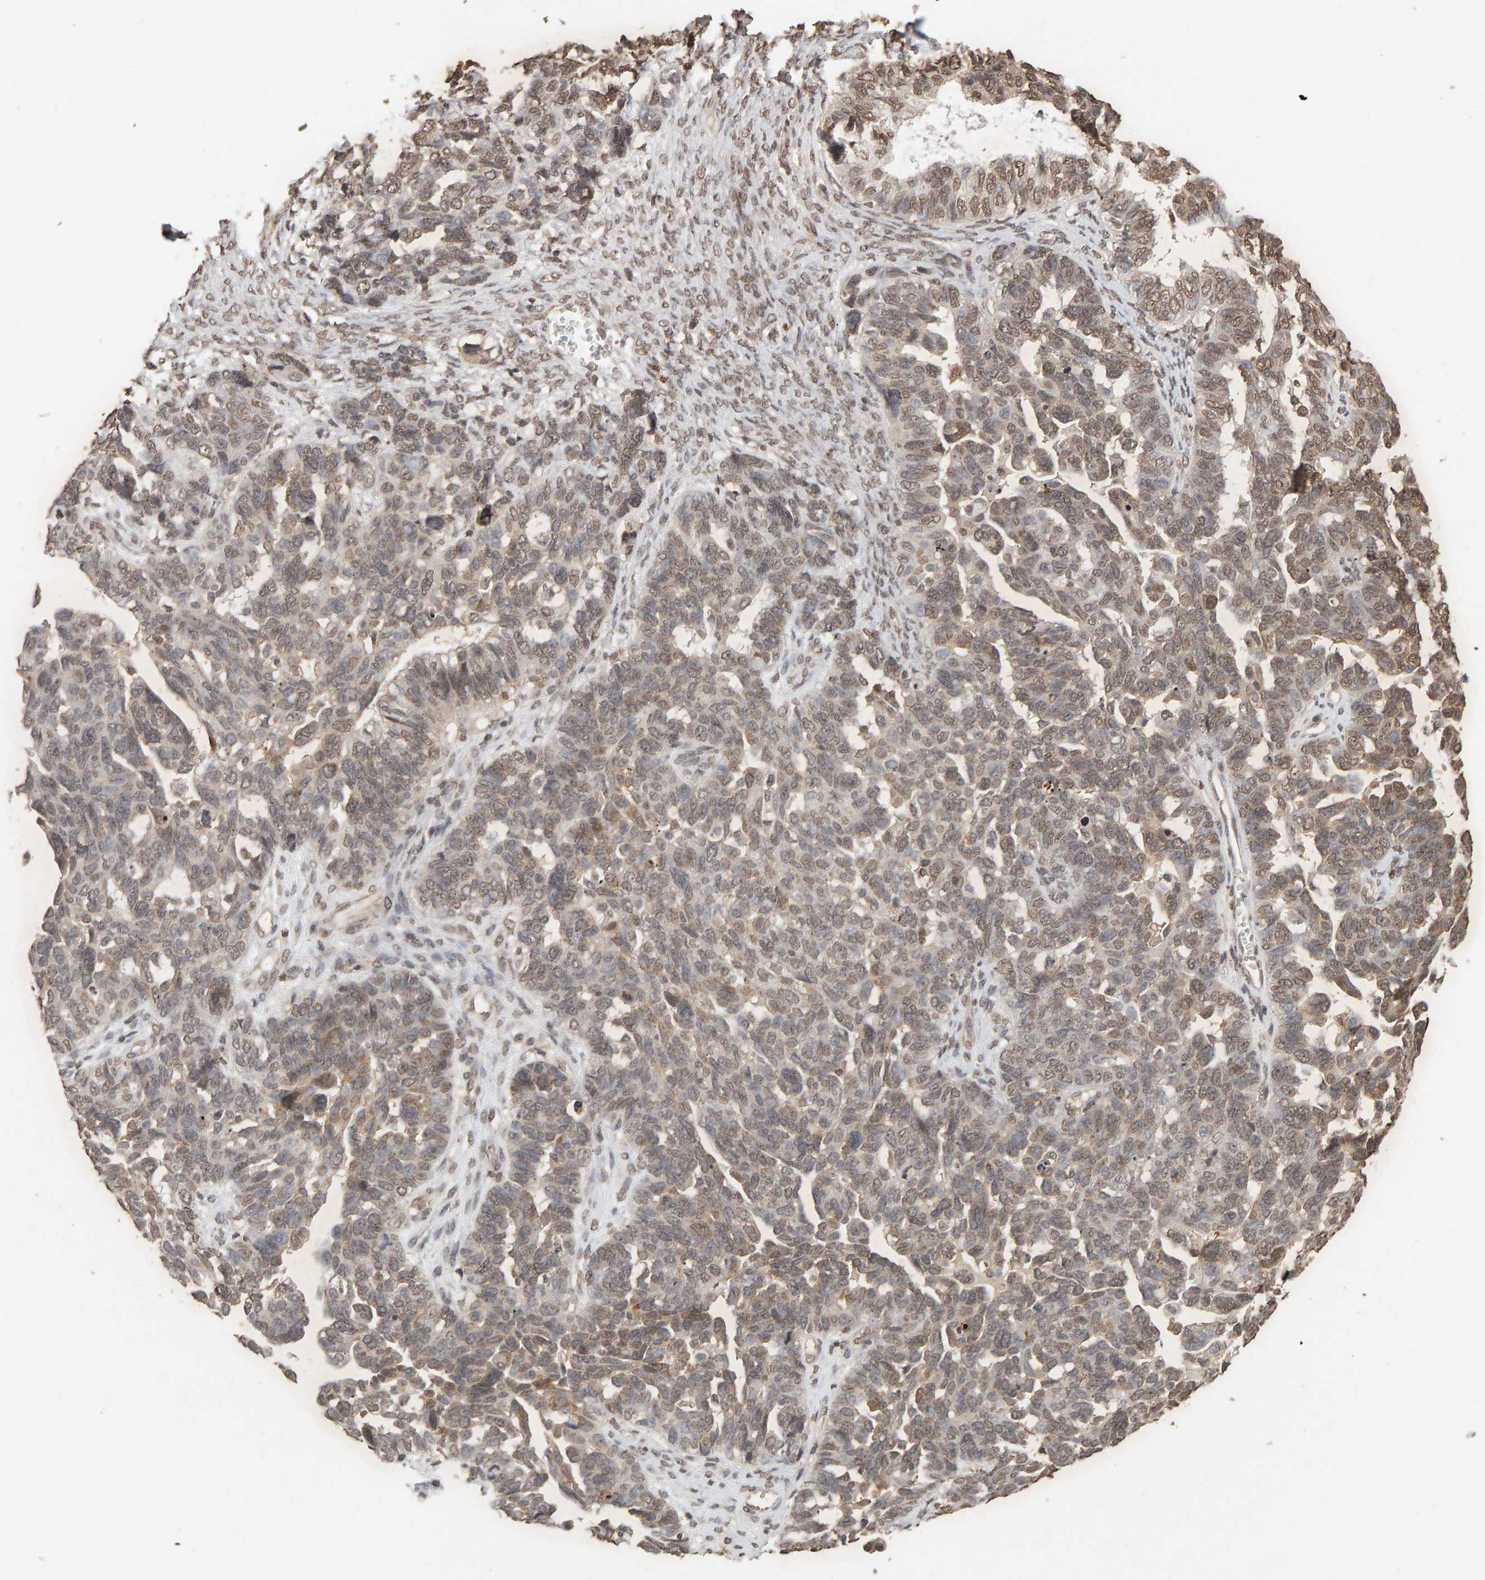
{"staining": {"intensity": "weak", "quantity": ">75%", "location": "nuclear"}, "tissue": "ovarian cancer", "cell_type": "Tumor cells", "image_type": "cancer", "snomed": [{"axis": "morphology", "description": "Cystadenocarcinoma, serous, NOS"}, {"axis": "topography", "description": "Ovary"}], "caption": "Weak nuclear protein staining is present in approximately >75% of tumor cells in ovarian serous cystadenocarcinoma. The protein of interest is stained brown, and the nuclei are stained in blue (DAB IHC with brightfield microscopy, high magnification).", "gene": "DNAJB5", "patient": {"sex": "female", "age": 79}}